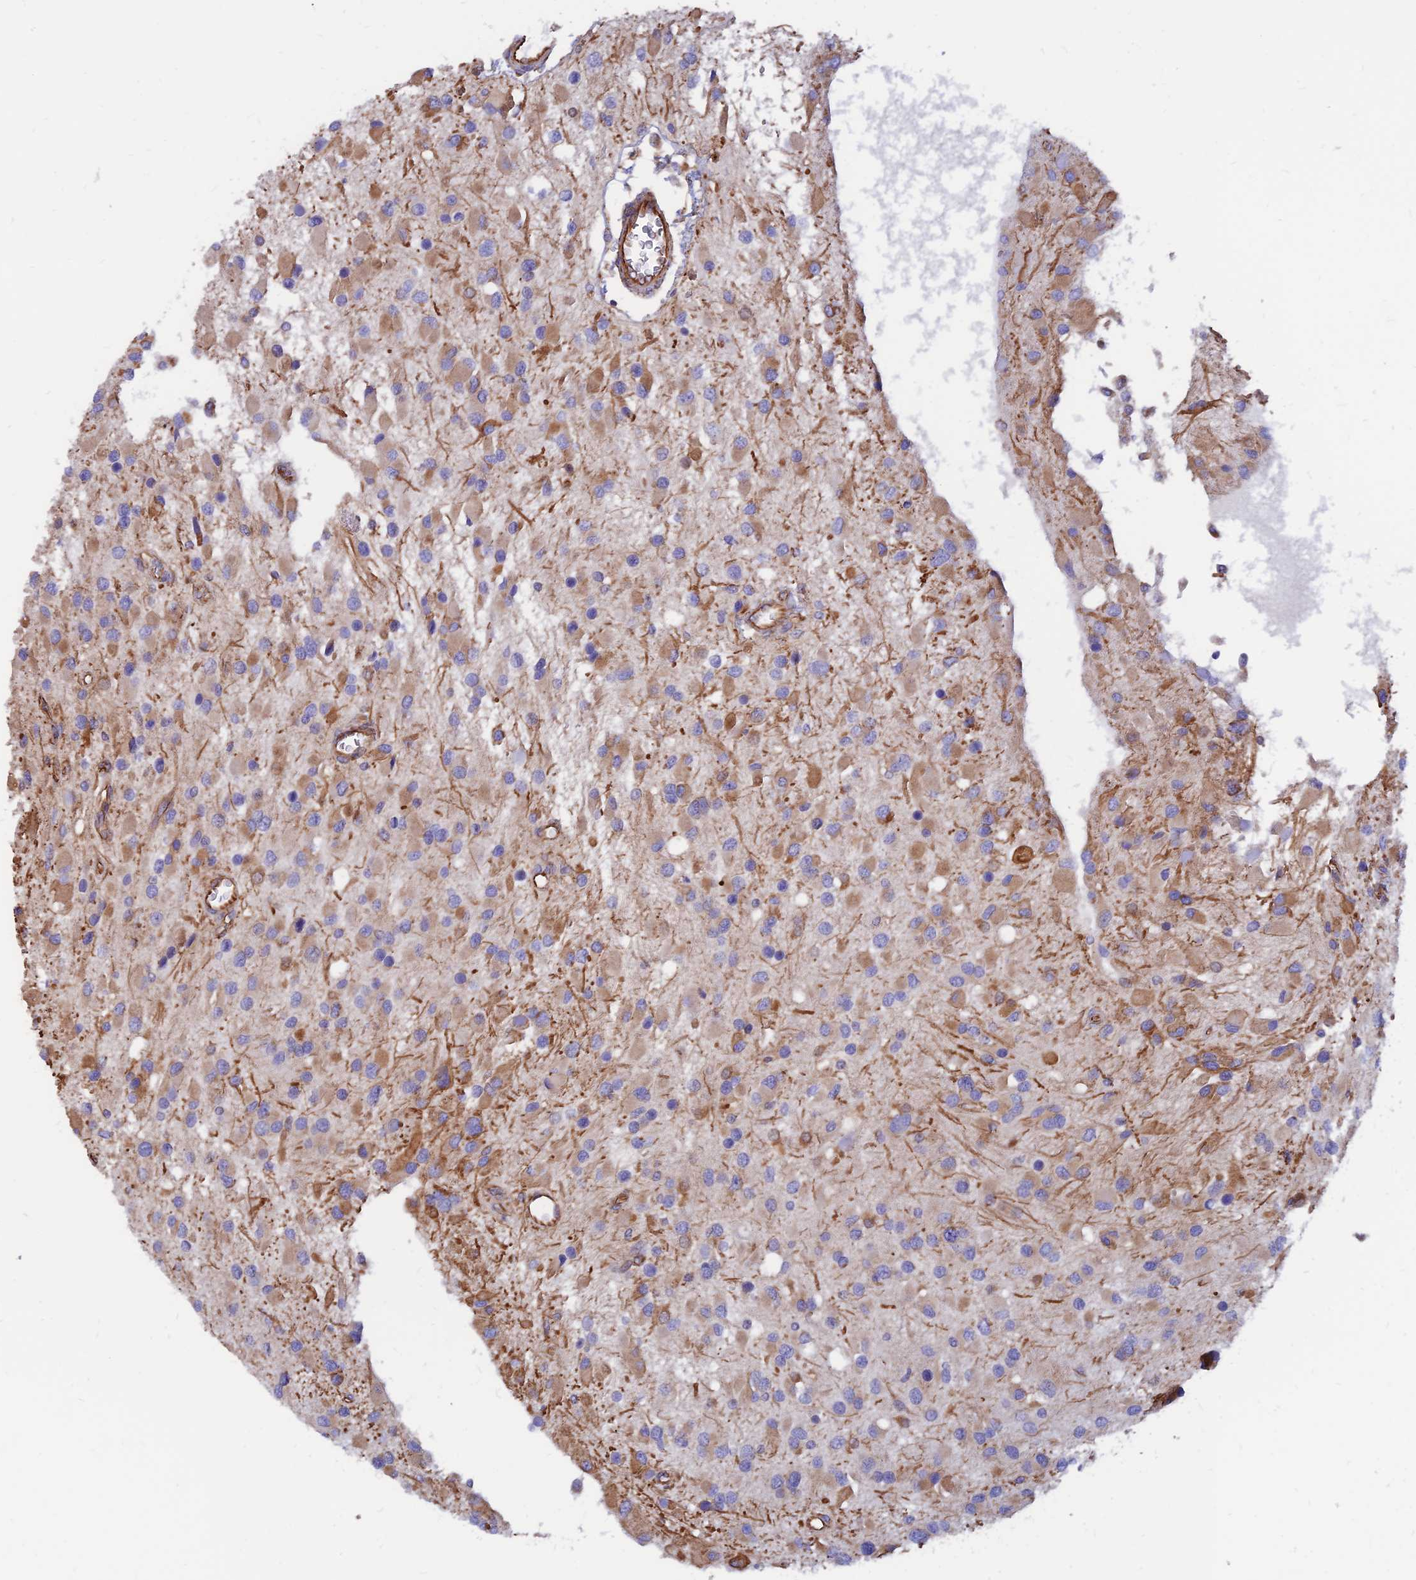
{"staining": {"intensity": "moderate", "quantity": "25%-75%", "location": "cytoplasmic/membranous"}, "tissue": "glioma", "cell_type": "Tumor cells", "image_type": "cancer", "snomed": [{"axis": "morphology", "description": "Glioma, malignant, High grade"}, {"axis": "topography", "description": "Brain"}], "caption": "Malignant glioma (high-grade) was stained to show a protein in brown. There is medium levels of moderate cytoplasmic/membranous staining in about 25%-75% of tumor cells.", "gene": "CDK18", "patient": {"sex": "male", "age": 53}}